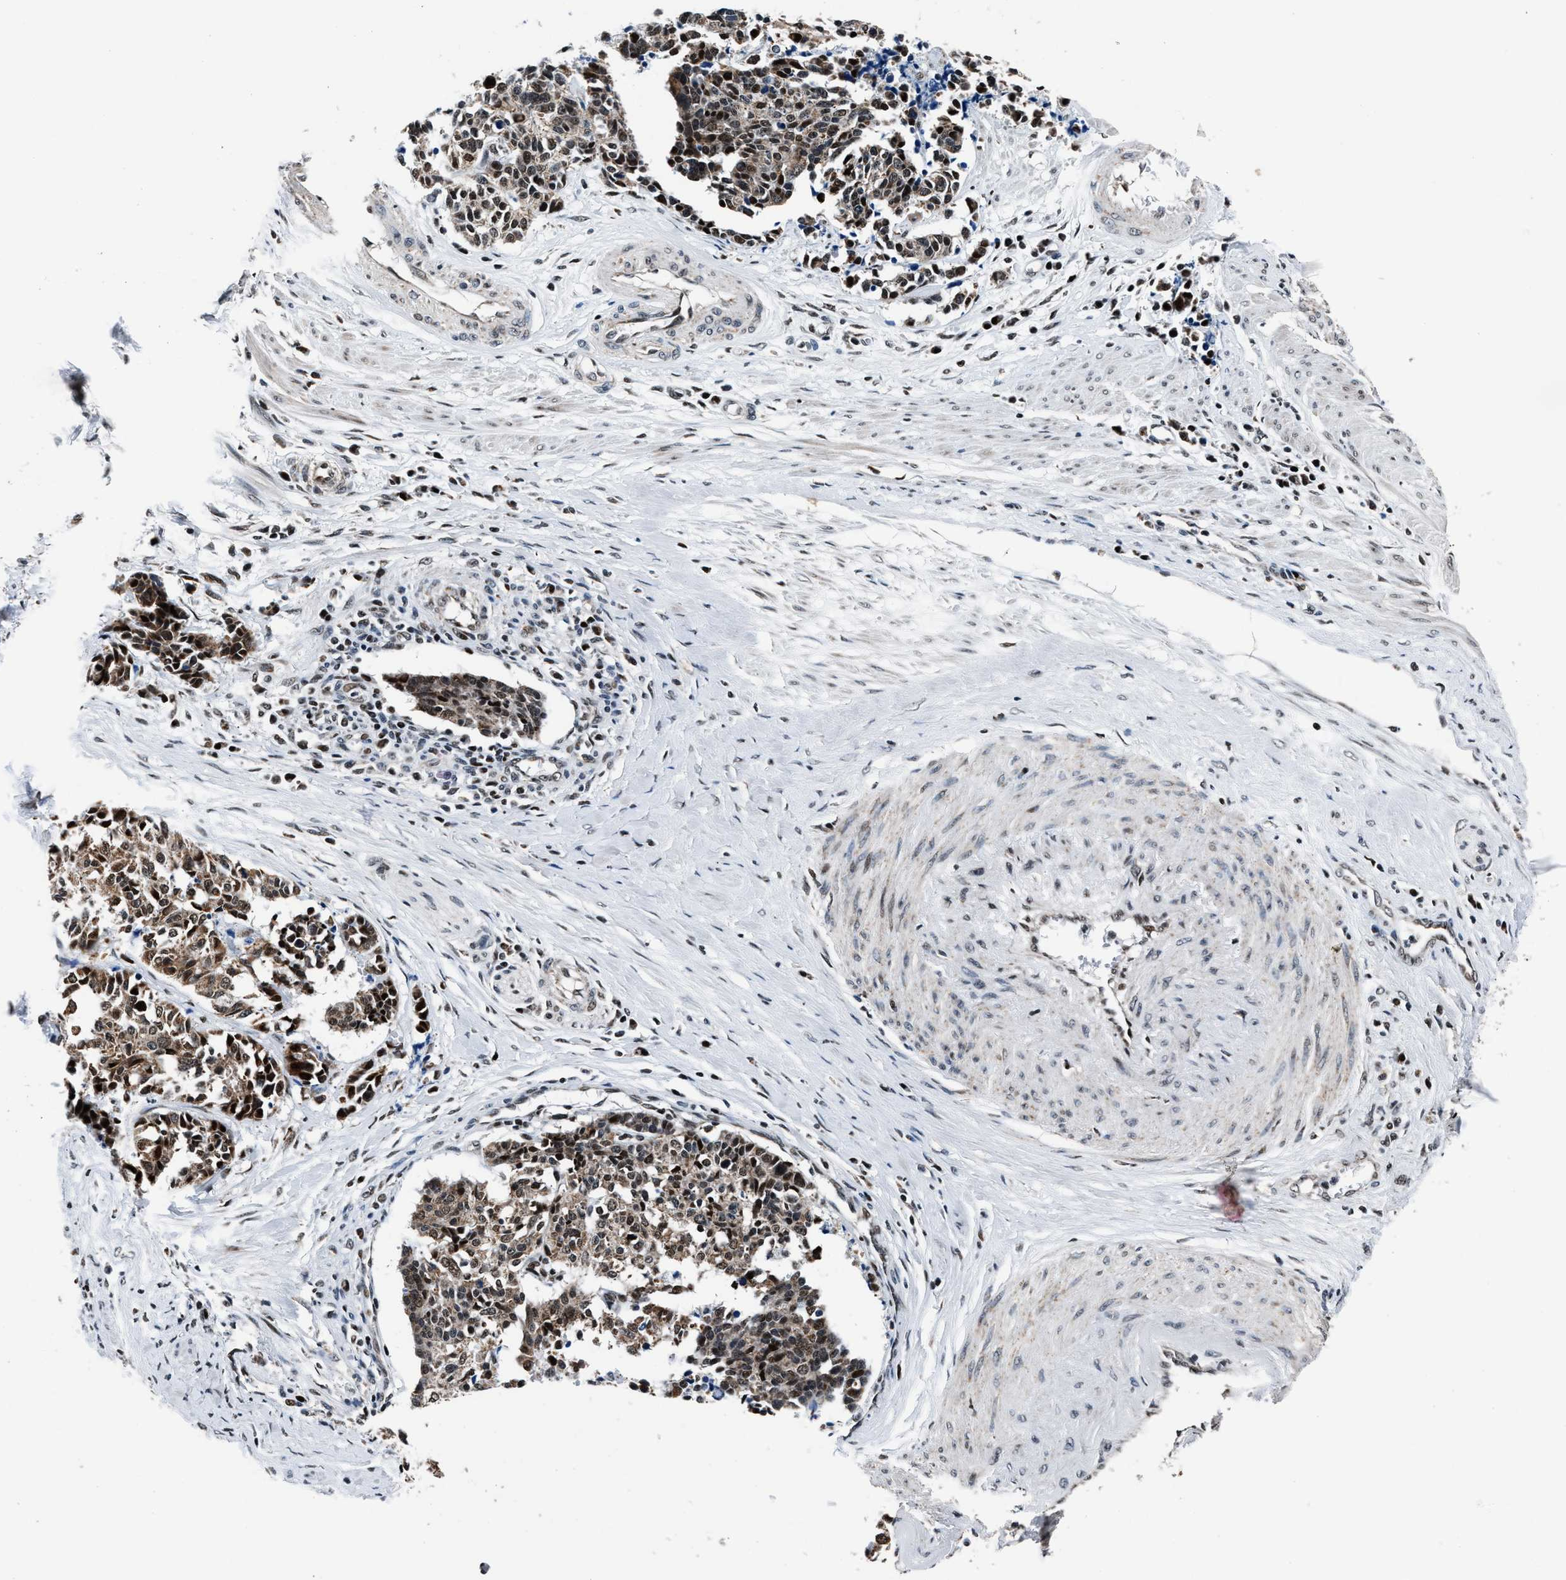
{"staining": {"intensity": "moderate", "quantity": "25%-75%", "location": "nuclear"}, "tissue": "cervical cancer", "cell_type": "Tumor cells", "image_type": "cancer", "snomed": [{"axis": "morphology", "description": "Normal tissue, NOS"}, {"axis": "morphology", "description": "Squamous cell carcinoma, NOS"}, {"axis": "topography", "description": "Cervix"}], "caption": "IHC (DAB) staining of human cervical squamous cell carcinoma exhibits moderate nuclear protein staining in about 25%-75% of tumor cells.", "gene": "PRRC2B", "patient": {"sex": "female", "age": 35}}